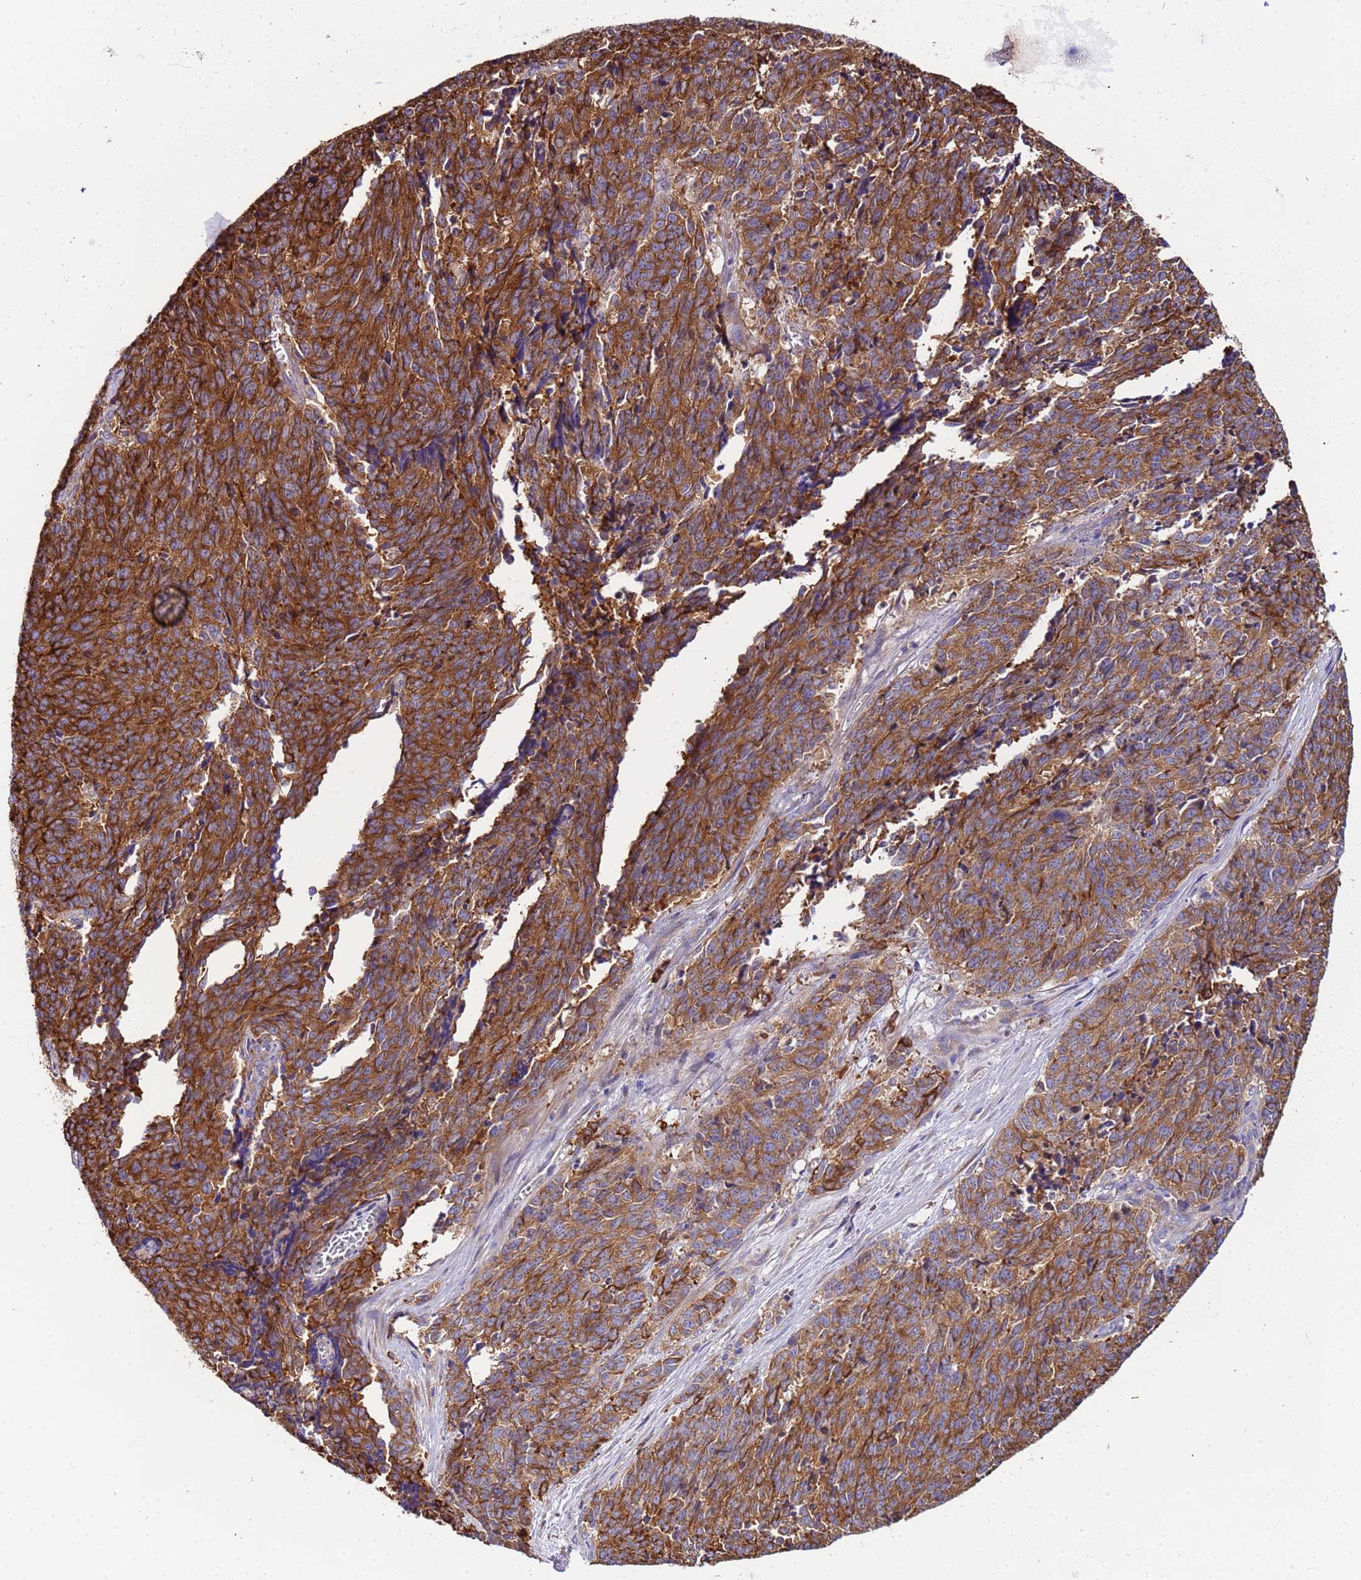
{"staining": {"intensity": "strong", "quantity": ">75%", "location": "cytoplasmic/membranous"}, "tissue": "cervical cancer", "cell_type": "Tumor cells", "image_type": "cancer", "snomed": [{"axis": "morphology", "description": "Squamous cell carcinoma, NOS"}, {"axis": "topography", "description": "Cervix"}], "caption": "DAB immunohistochemical staining of human cervical cancer displays strong cytoplasmic/membranous protein staining in about >75% of tumor cells.", "gene": "PAQR7", "patient": {"sex": "female", "age": 29}}